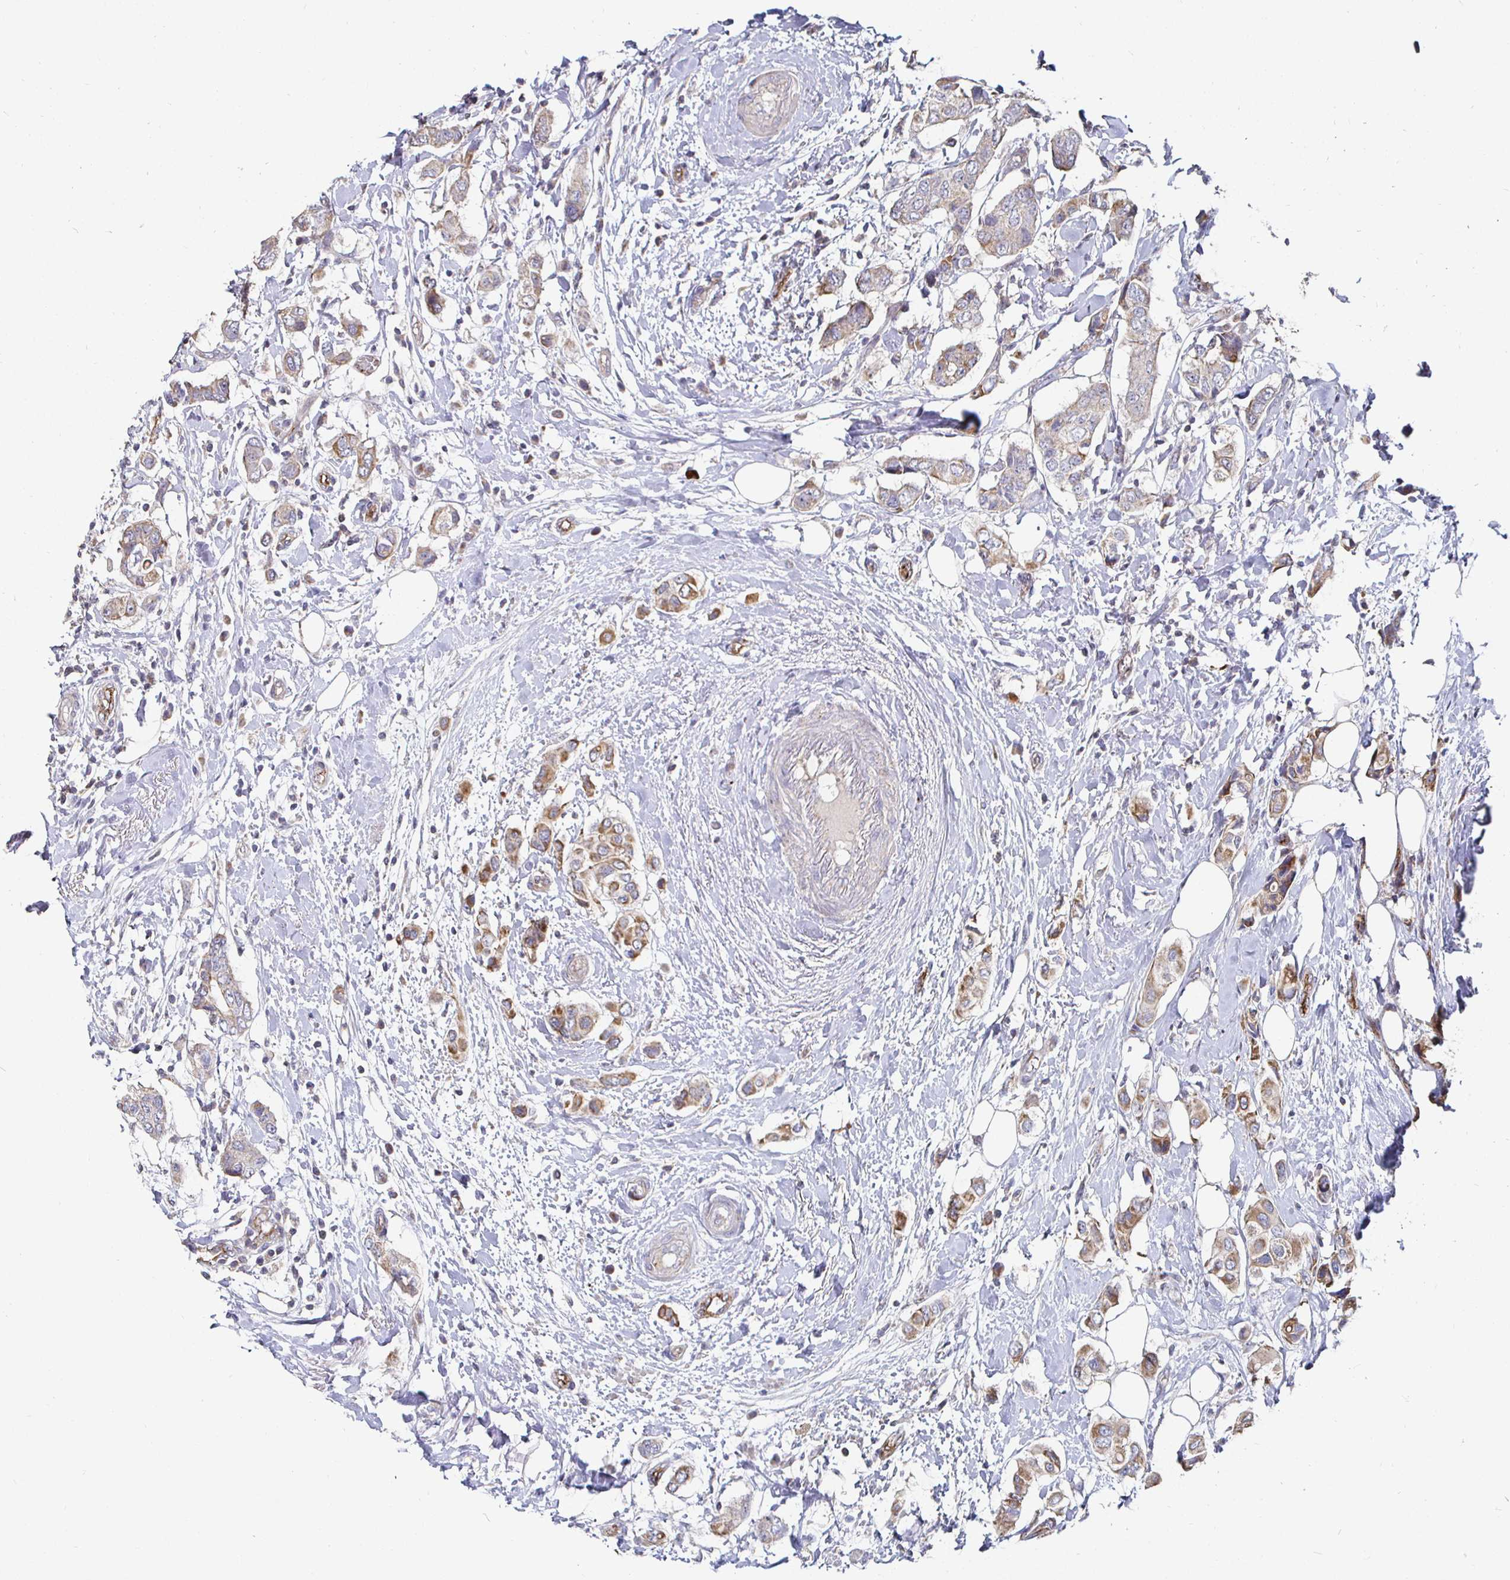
{"staining": {"intensity": "moderate", "quantity": ">75%", "location": "cytoplasmic/membranous"}, "tissue": "breast cancer", "cell_type": "Tumor cells", "image_type": "cancer", "snomed": [{"axis": "morphology", "description": "Lobular carcinoma"}, {"axis": "topography", "description": "Breast"}], "caption": "A brown stain highlights moderate cytoplasmic/membranous staining of a protein in breast cancer (lobular carcinoma) tumor cells. (DAB IHC with brightfield microscopy, high magnification).", "gene": "NRSN1", "patient": {"sex": "female", "age": 51}}